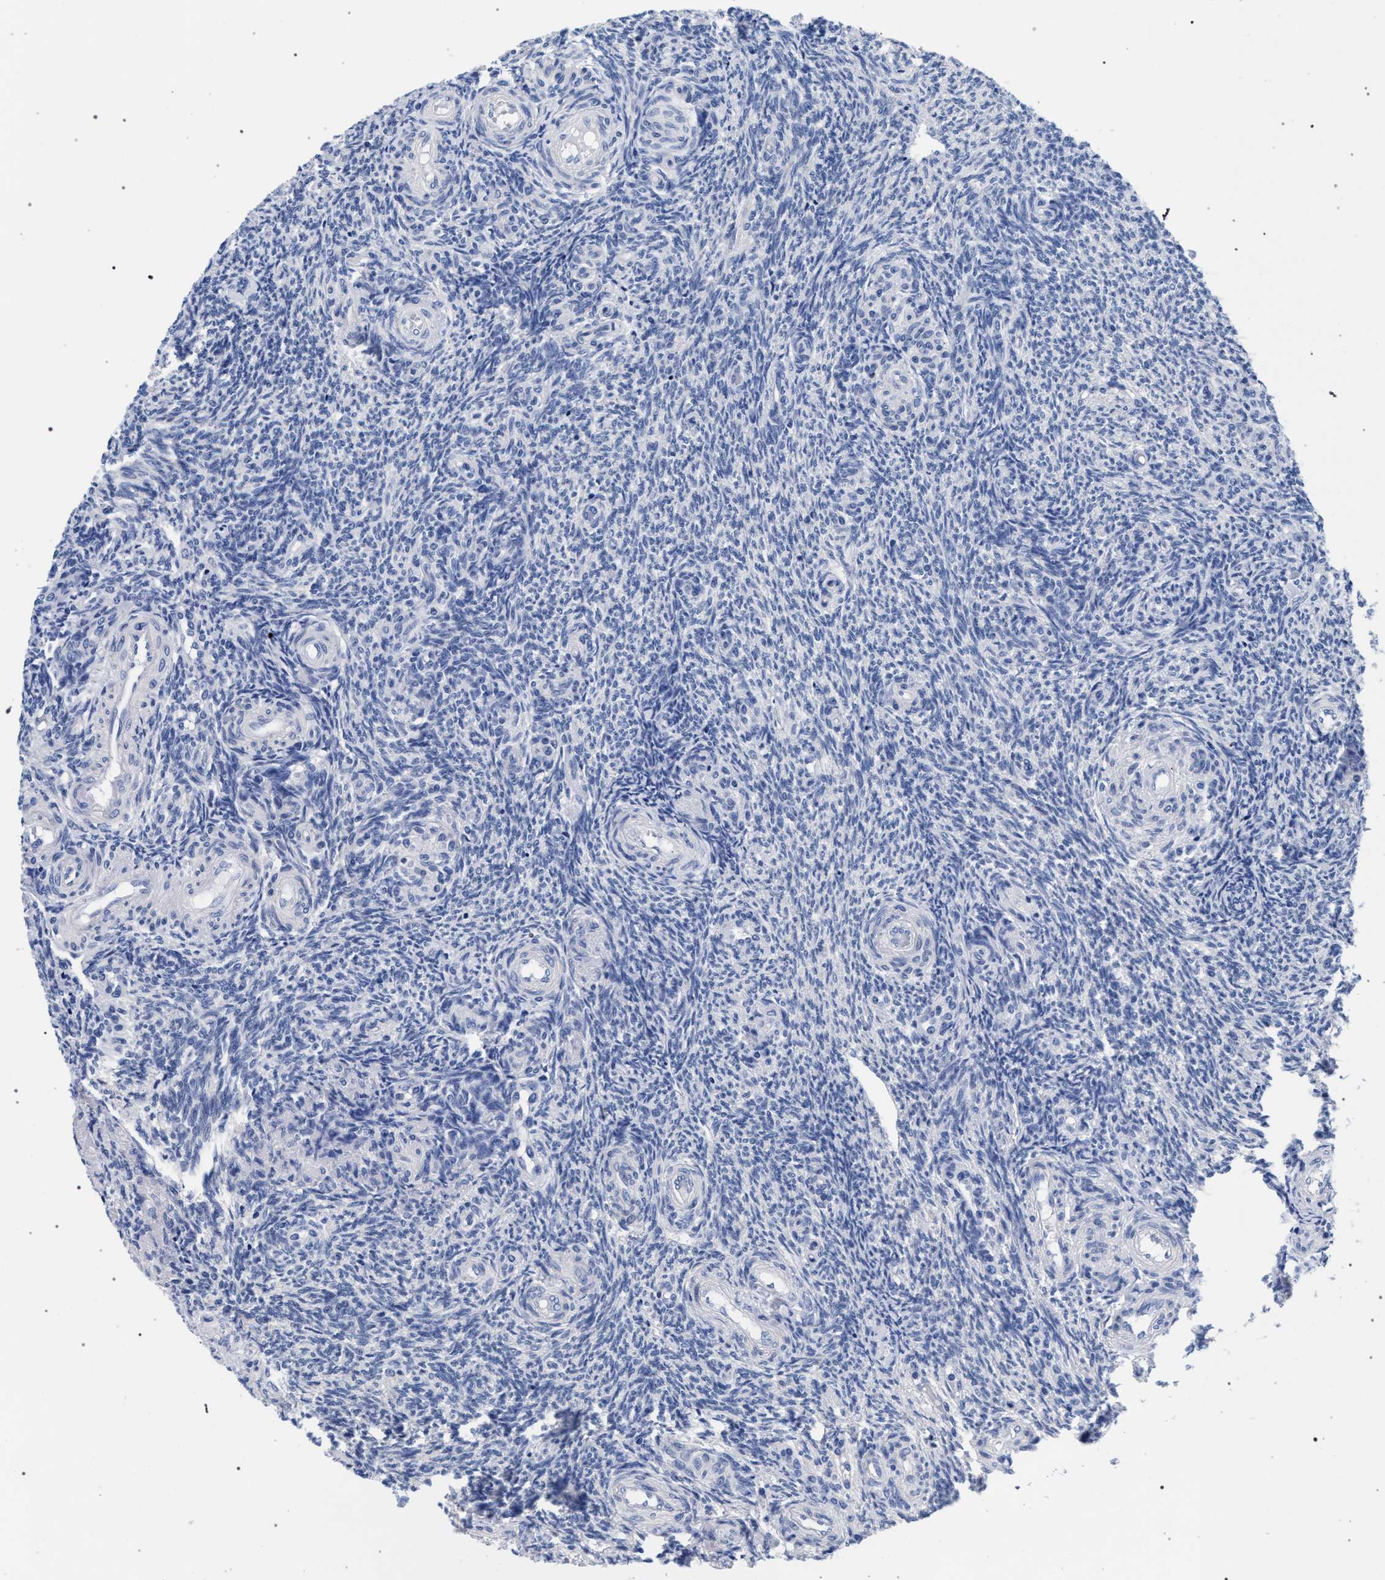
{"staining": {"intensity": "negative", "quantity": "none", "location": "none"}, "tissue": "ovary", "cell_type": "Ovarian stroma cells", "image_type": "normal", "snomed": [{"axis": "morphology", "description": "Normal tissue, NOS"}, {"axis": "topography", "description": "Ovary"}], "caption": "Immunohistochemistry (IHC) of benign ovary displays no positivity in ovarian stroma cells.", "gene": "AKAP4", "patient": {"sex": "female", "age": 41}}